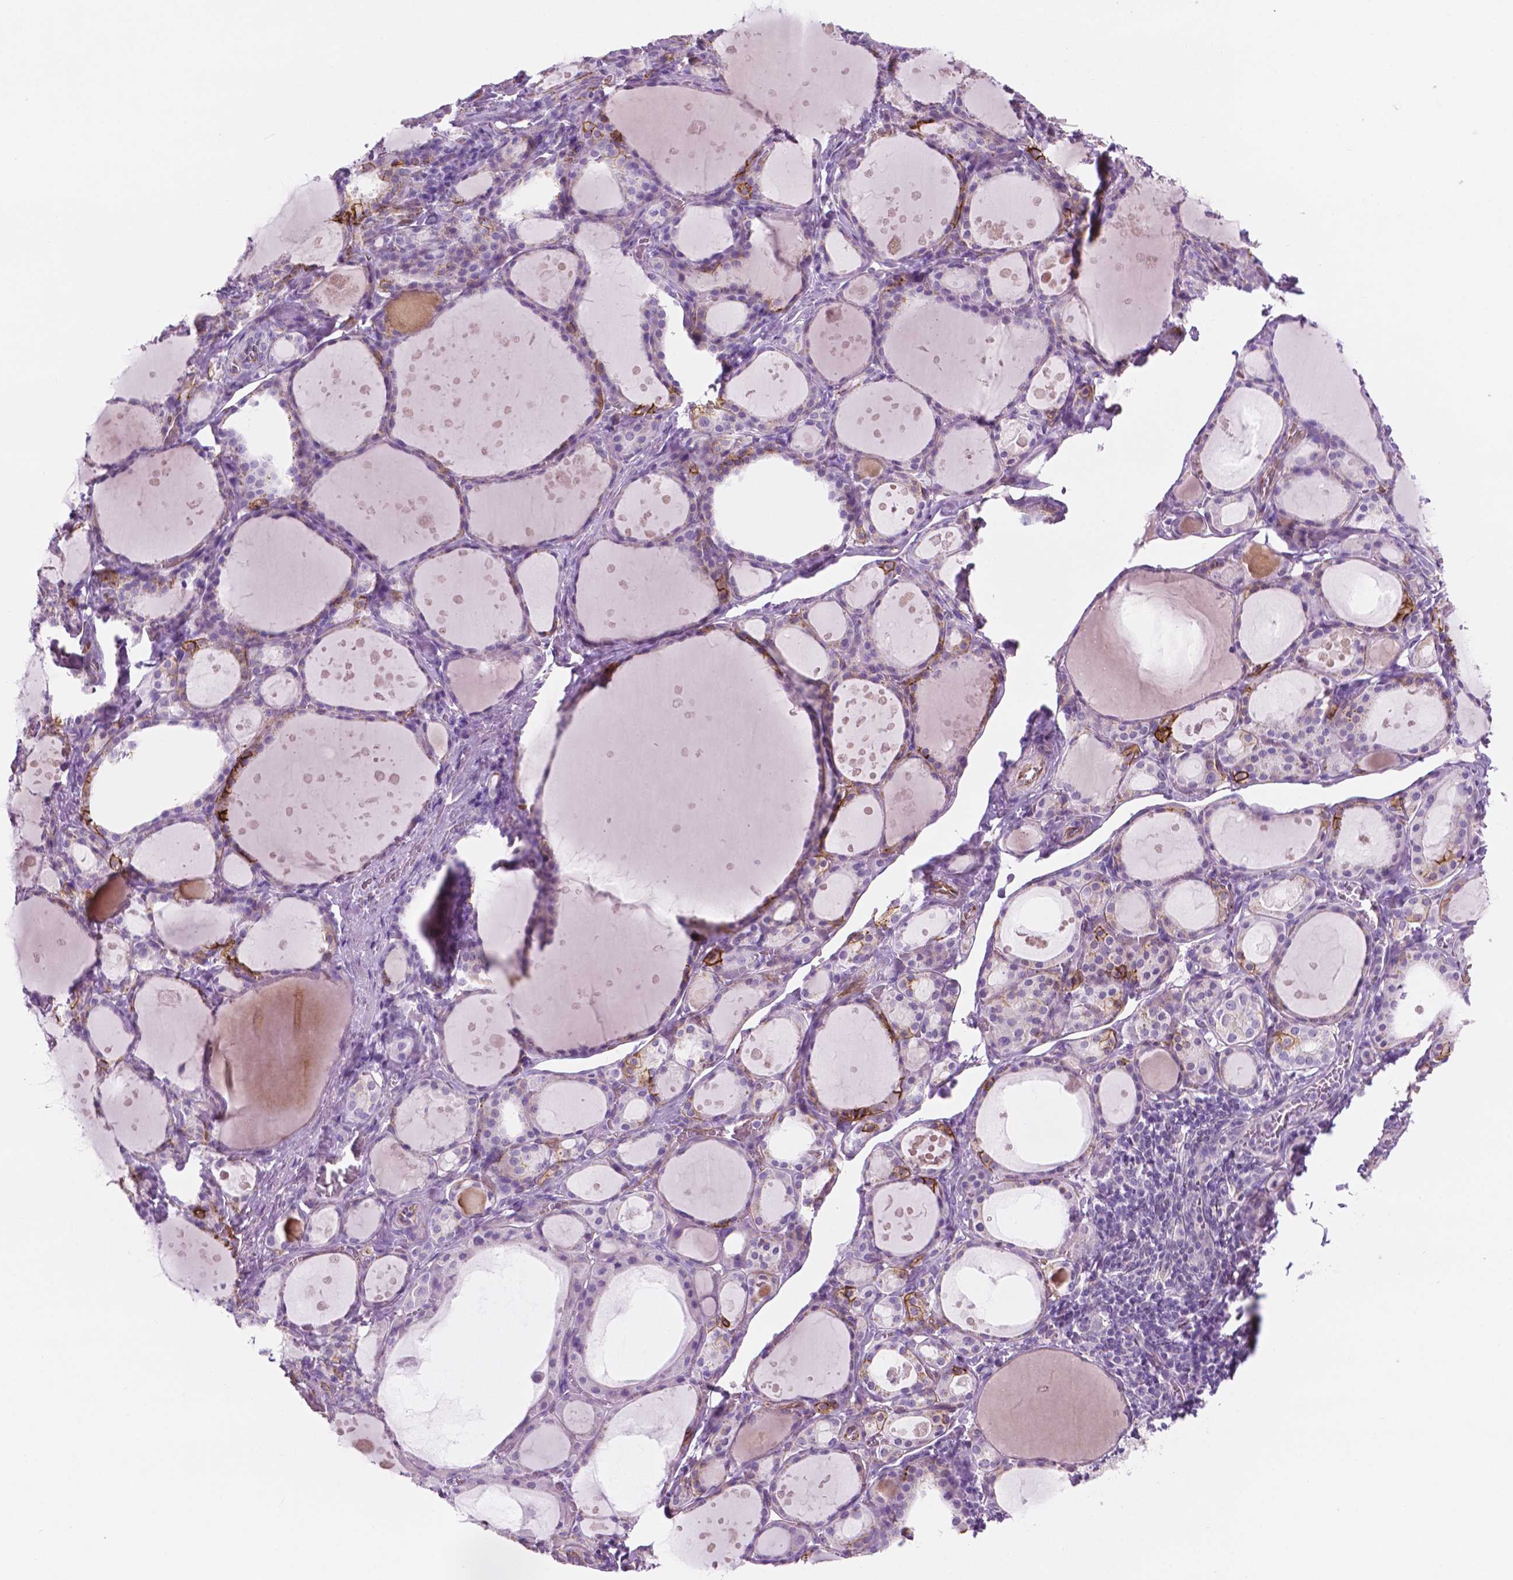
{"staining": {"intensity": "strong", "quantity": "<25%", "location": "cytoplasmic/membranous"}, "tissue": "thyroid gland", "cell_type": "Glandular cells", "image_type": "normal", "snomed": [{"axis": "morphology", "description": "Normal tissue, NOS"}, {"axis": "topography", "description": "Thyroid gland"}], "caption": "This image exhibits immunohistochemistry (IHC) staining of normal thyroid gland, with medium strong cytoplasmic/membranous staining in about <25% of glandular cells.", "gene": "EPPK1", "patient": {"sex": "male", "age": 68}}